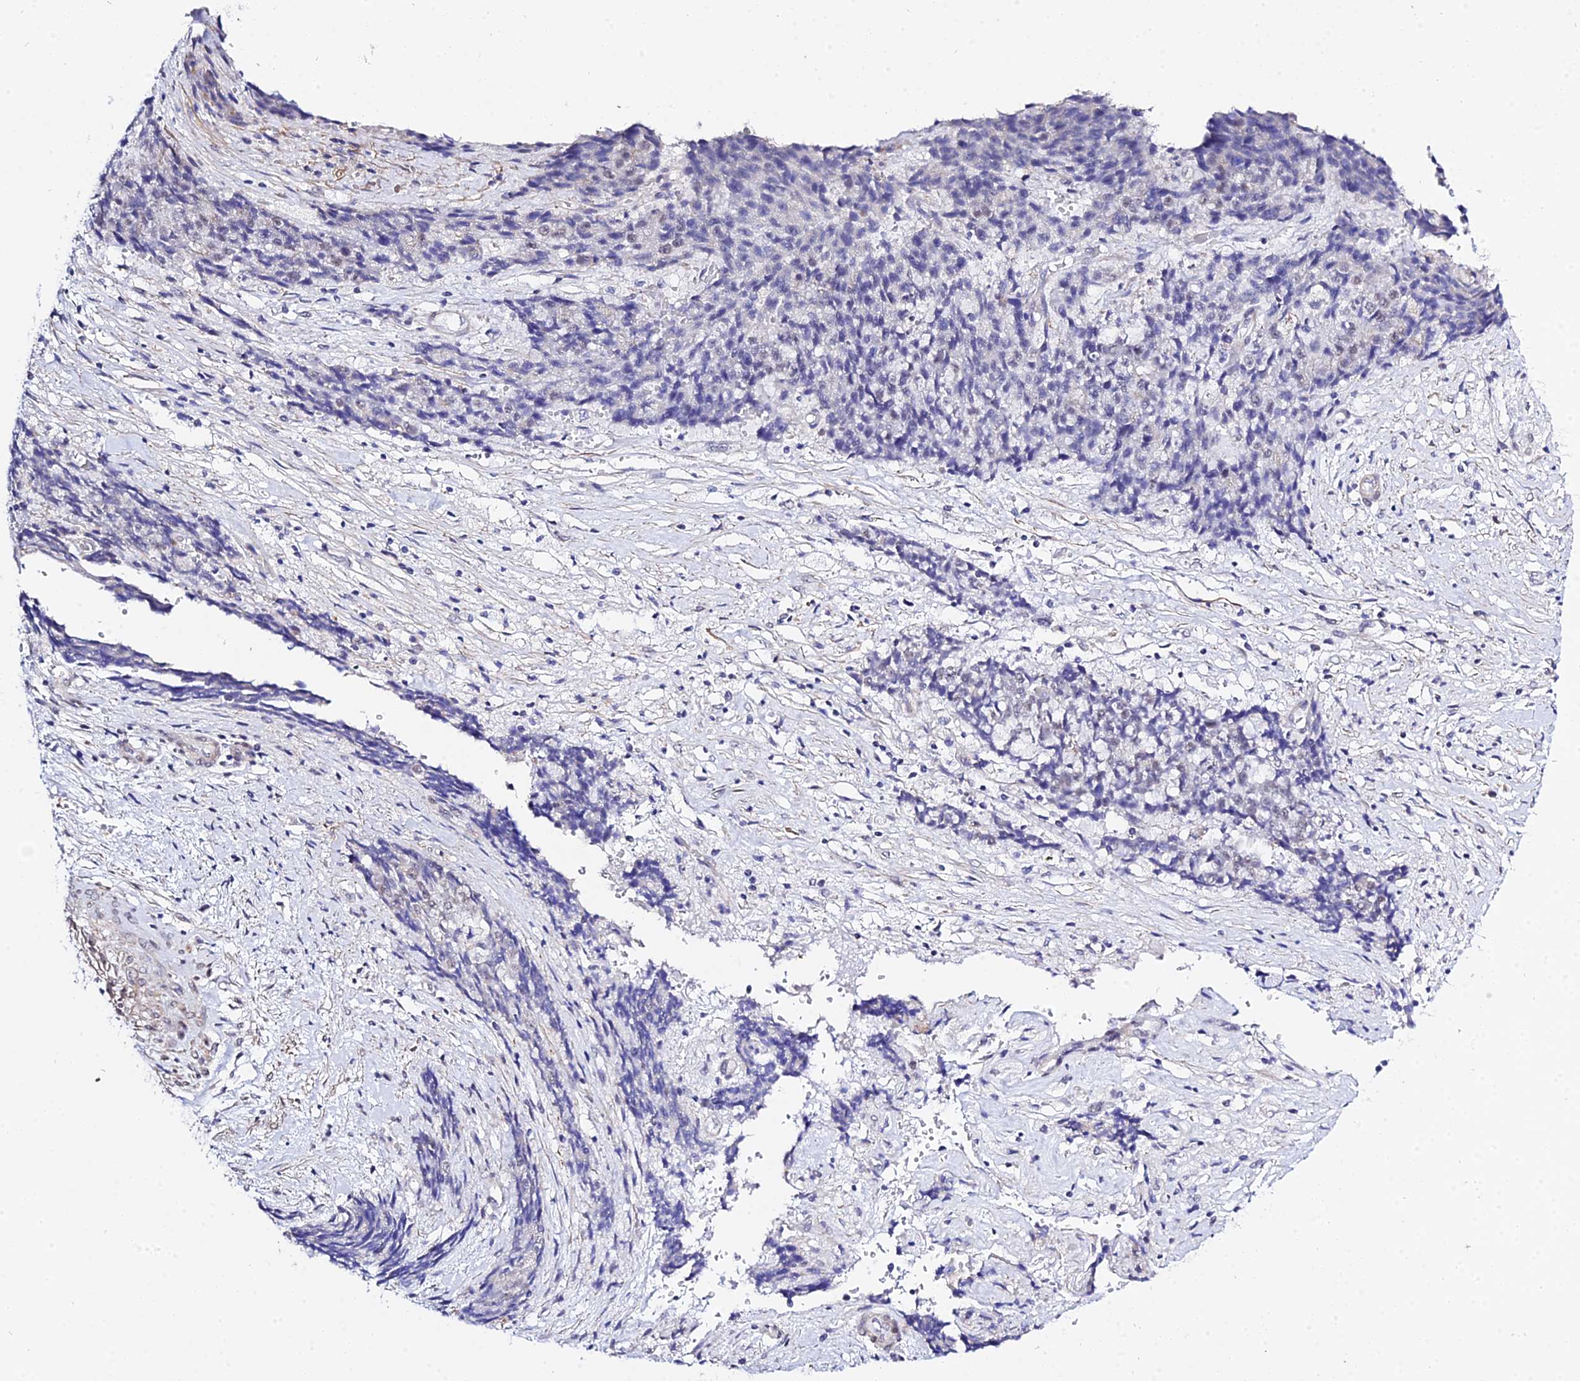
{"staining": {"intensity": "negative", "quantity": "none", "location": "none"}, "tissue": "ovarian cancer", "cell_type": "Tumor cells", "image_type": "cancer", "snomed": [{"axis": "morphology", "description": "Carcinoma, endometroid"}, {"axis": "topography", "description": "Ovary"}], "caption": "The histopathology image exhibits no significant positivity in tumor cells of ovarian endometroid carcinoma.", "gene": "ZNF628", "patient": {"sex": "female", "age": 42}}